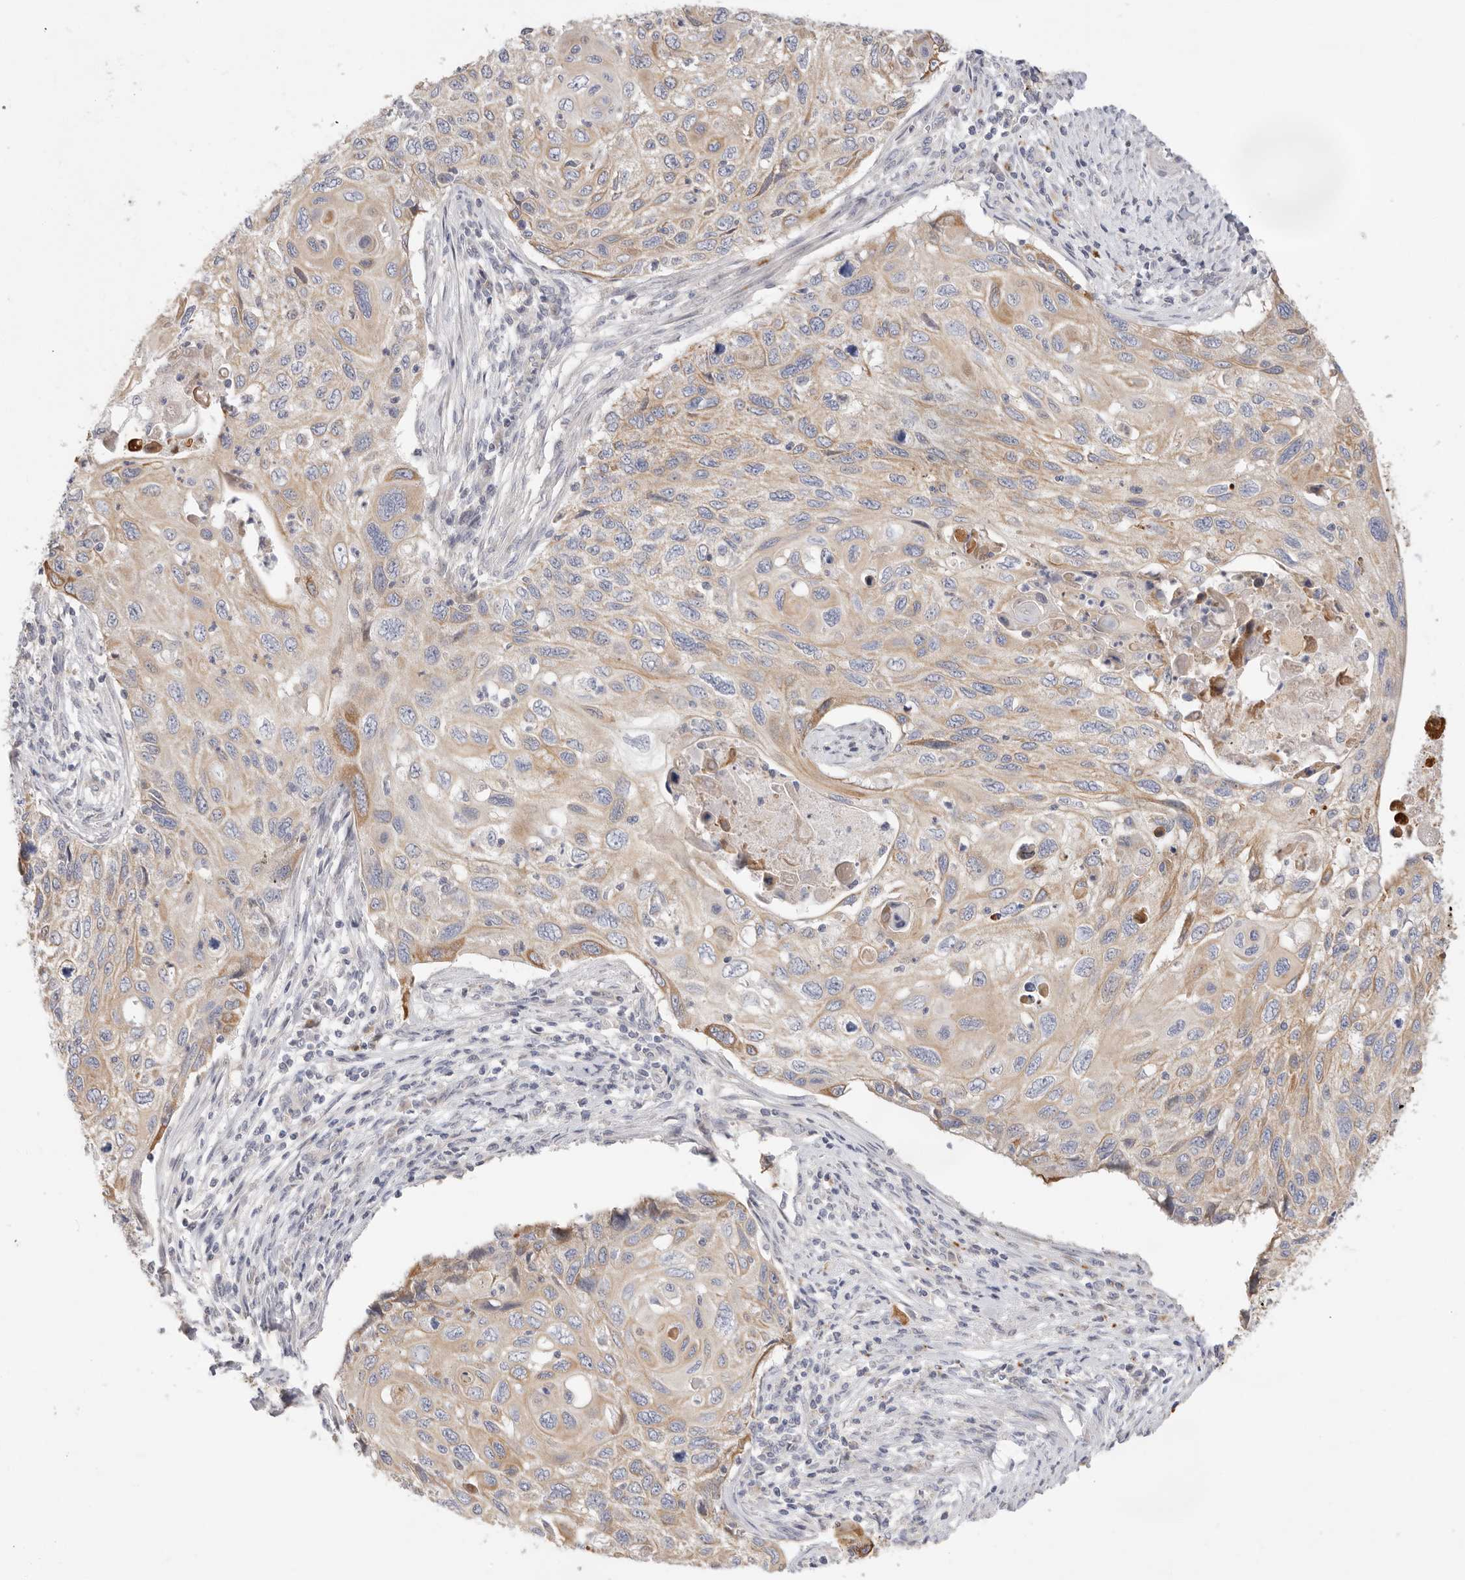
{"staining": {"intensity": "moderate", "quantity": ">75%", "location": "cytoplasmic/membranous"}, "tissue": "cervical cancer", "cell_type": "Tumor cells", "image_type": "cancer", "snomed": [{"axis": "morphology", "description": "Squamous cell carcinoma, NOS"}, {"axis": "topography", "description": "Cervix"}], "caption": "About >75% of tumor cells in human cervical cancer exhibit moderate cytoplasmic/membranous protein positivity as visualized by brown immunohistochemical staining.", "gene": "USH1C", "patient": {"sex": "female", "age": 70}}